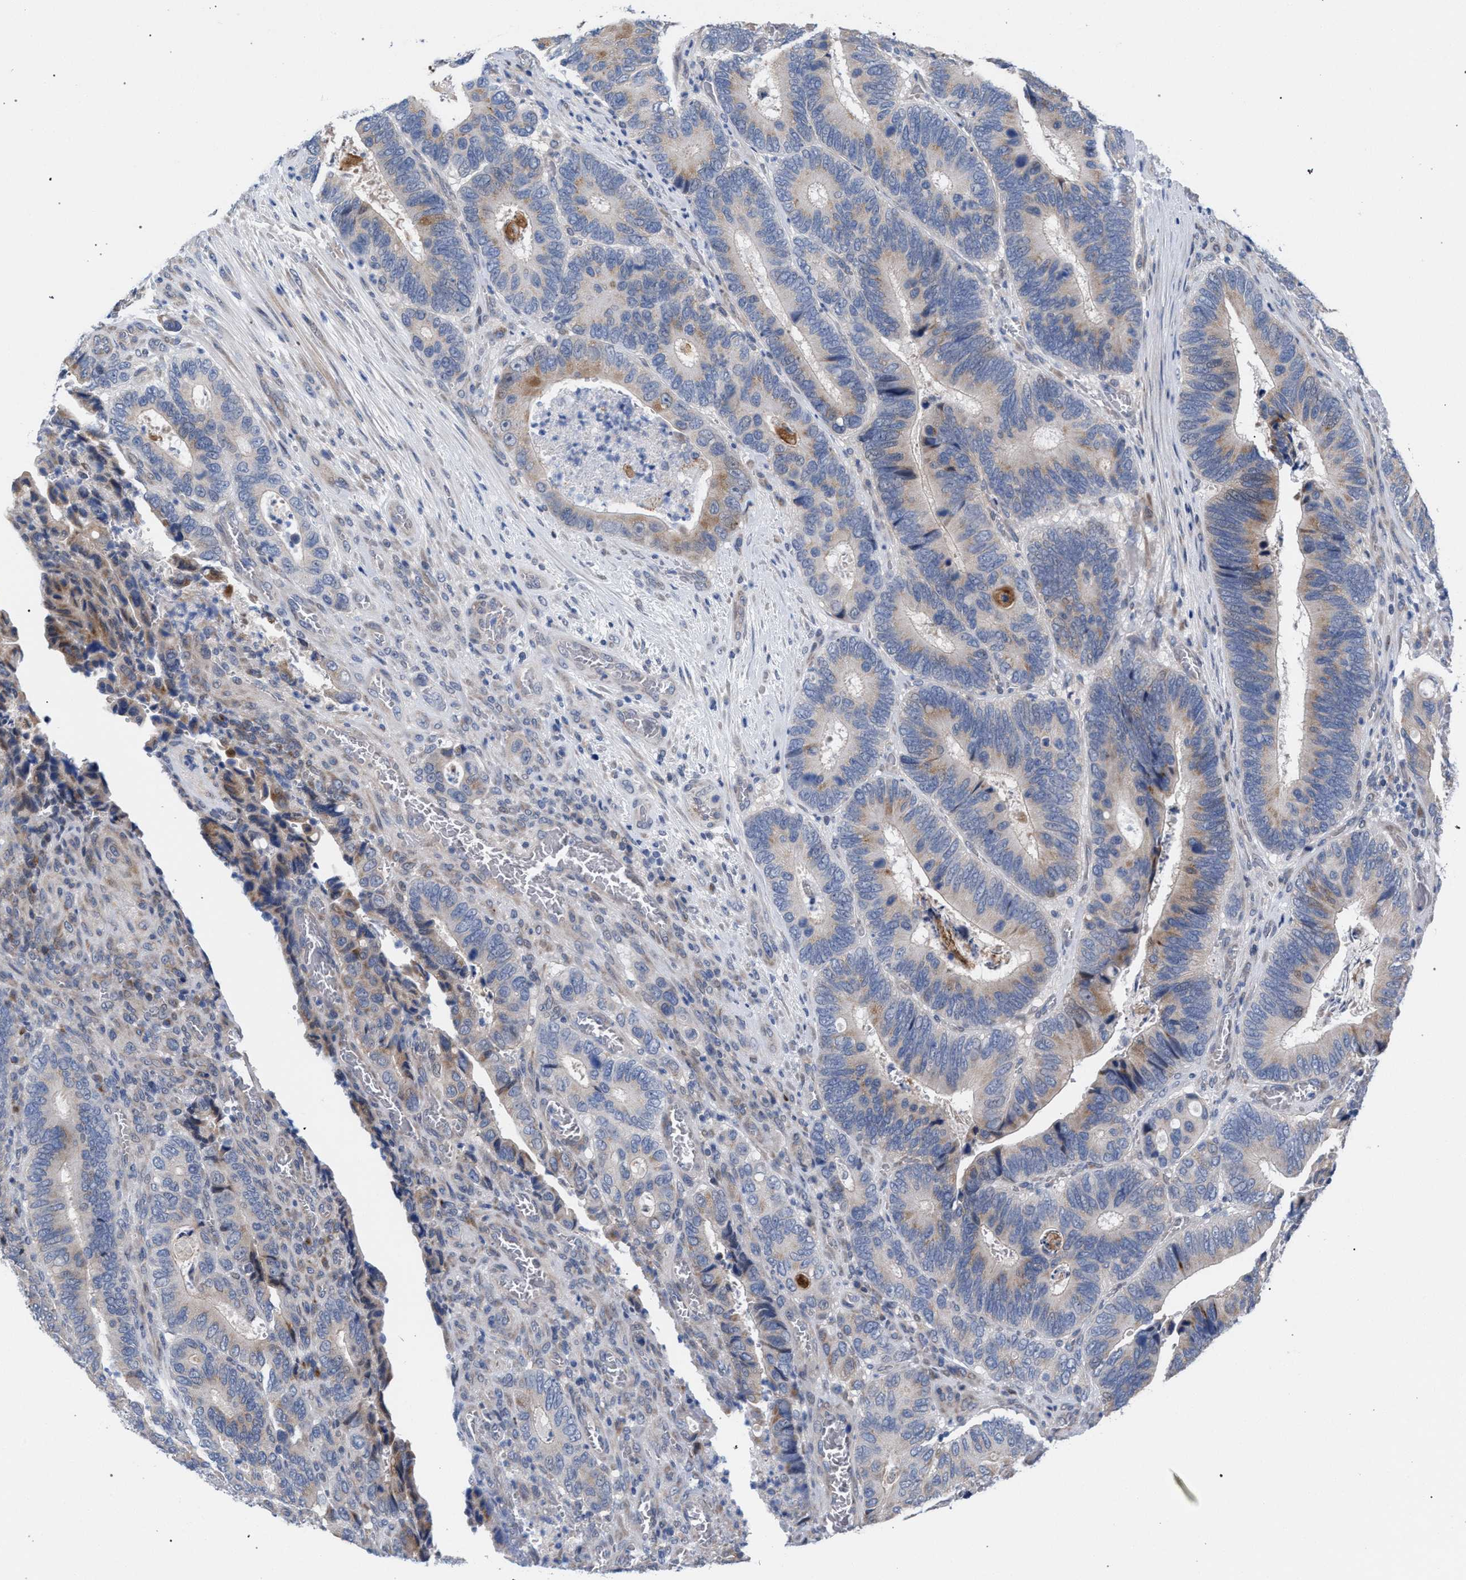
{"staining": {"intensity": "weak", "quantity": "<25%", "location": "cytoplasmic/membranous"}, "tissue": "colorectal cancer", "cell_type": "Tumor cells", "image_type": "cancer", "snomed": [{"axis": "morphology", "description": "Adenocarcinoma, NOS"}, {"axis": "topography", "description": "Colon"}], "caption": "An immunohistochemistry histopathology image of colorectal cancer (adenocarcinoma) is shown. There is no staining in tumor cells of colorectal cancer (adenocarcinoma).", "gene": "RNF135", "patient": {"sex": "male", "age": 72}}